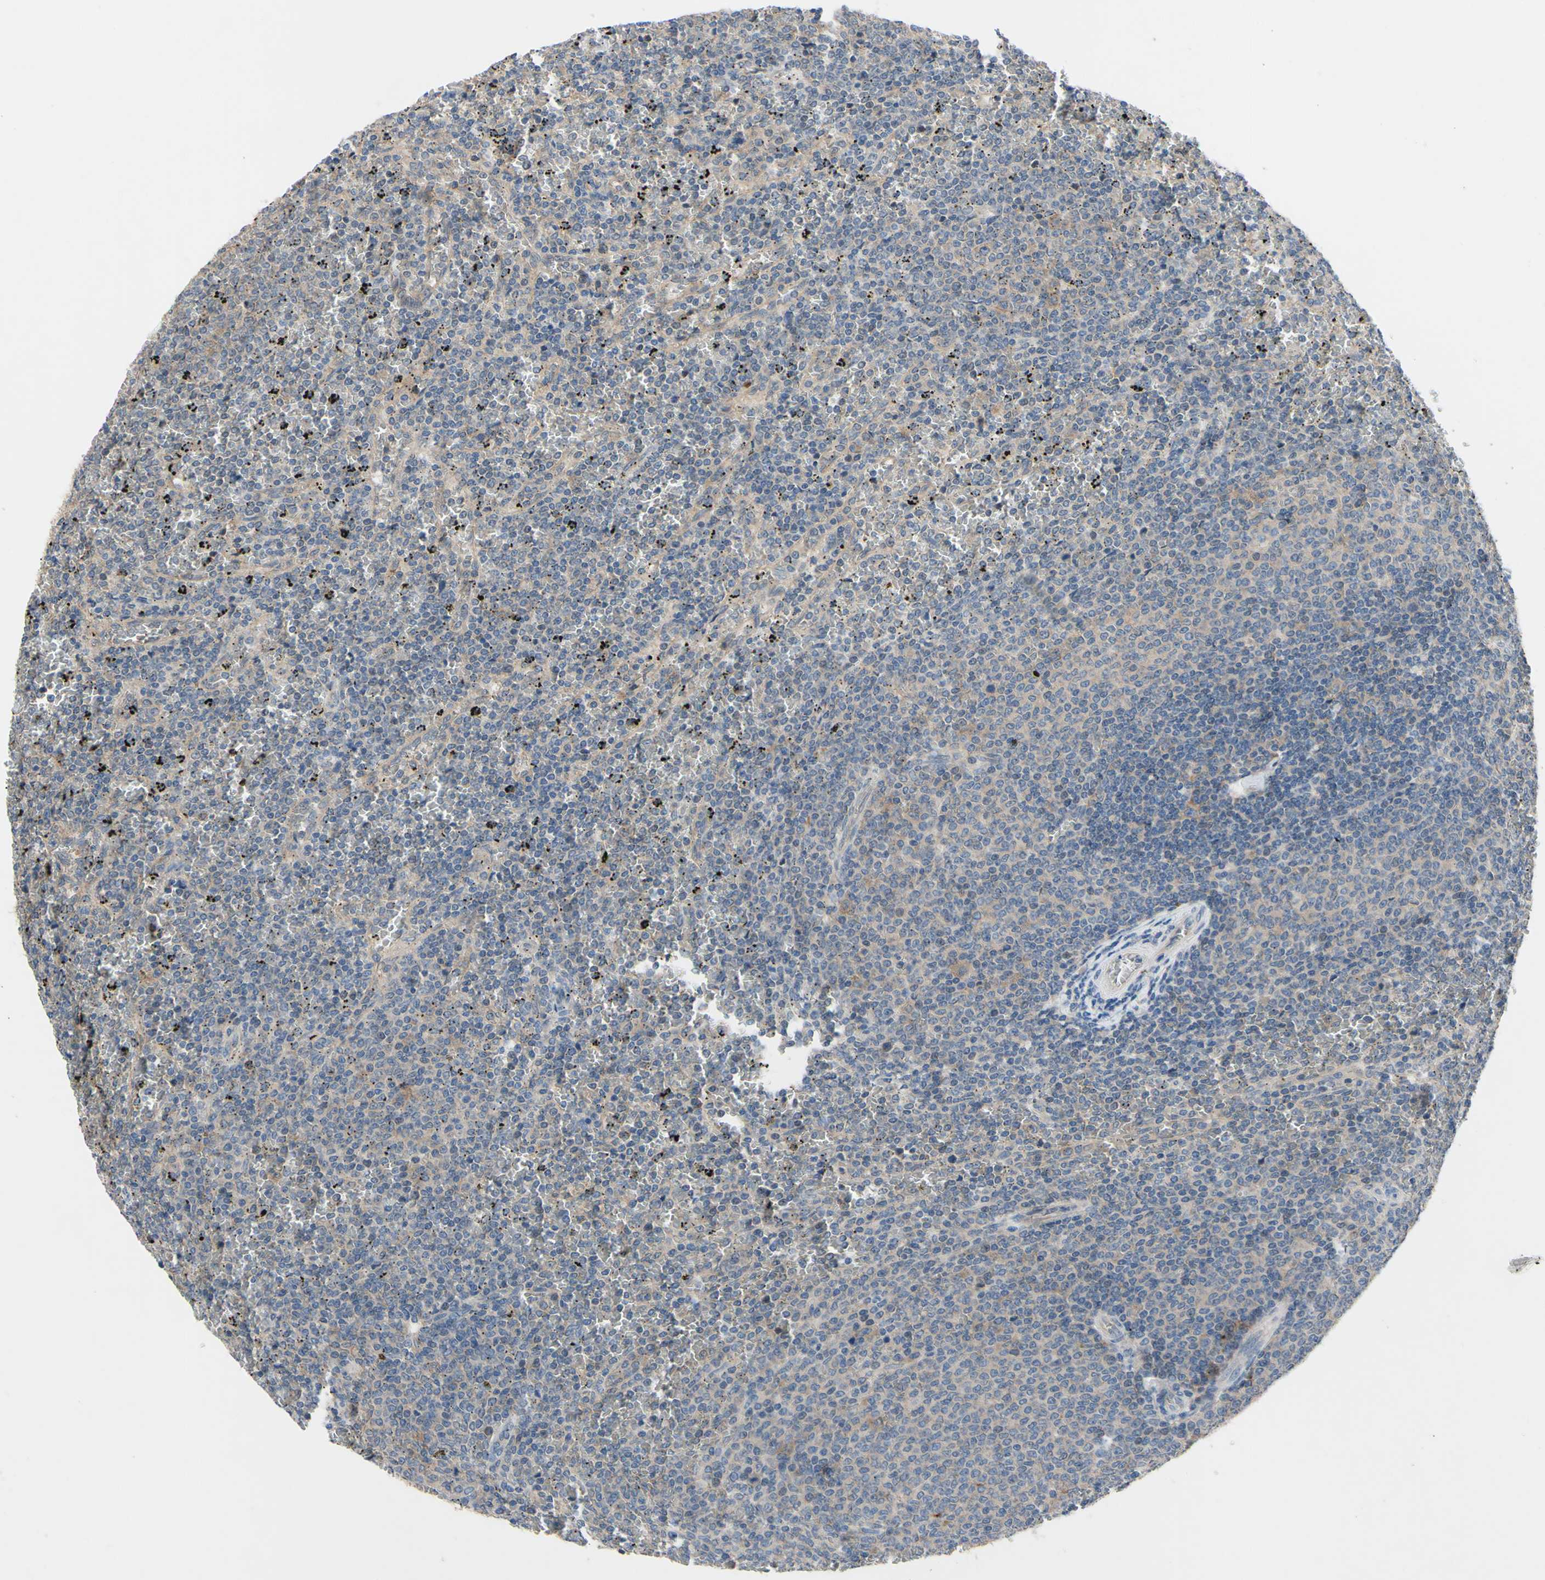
{"staining": {"intensity": "weak", "quantity": "<25%", "location": "cytoplasmic/membranous"}, "tissue": "lymphoma", "cell_type": "Tumor cells", "image_type": "cancer", "snomed": [{"axis": "morphology", "description": "Malignant lymphoma, non-Hodgkin's type, Low grade"}, {"axis": "topography", "description": "Spleen"}], "caption": "Immunohistochemistry (IHC) of malignant lymphoma, non-Hodgkin's type (low-grade) shows no expression in tumor cells.", "gene": "HILPDA", "patient": {"sex": "female", "age": 77}}